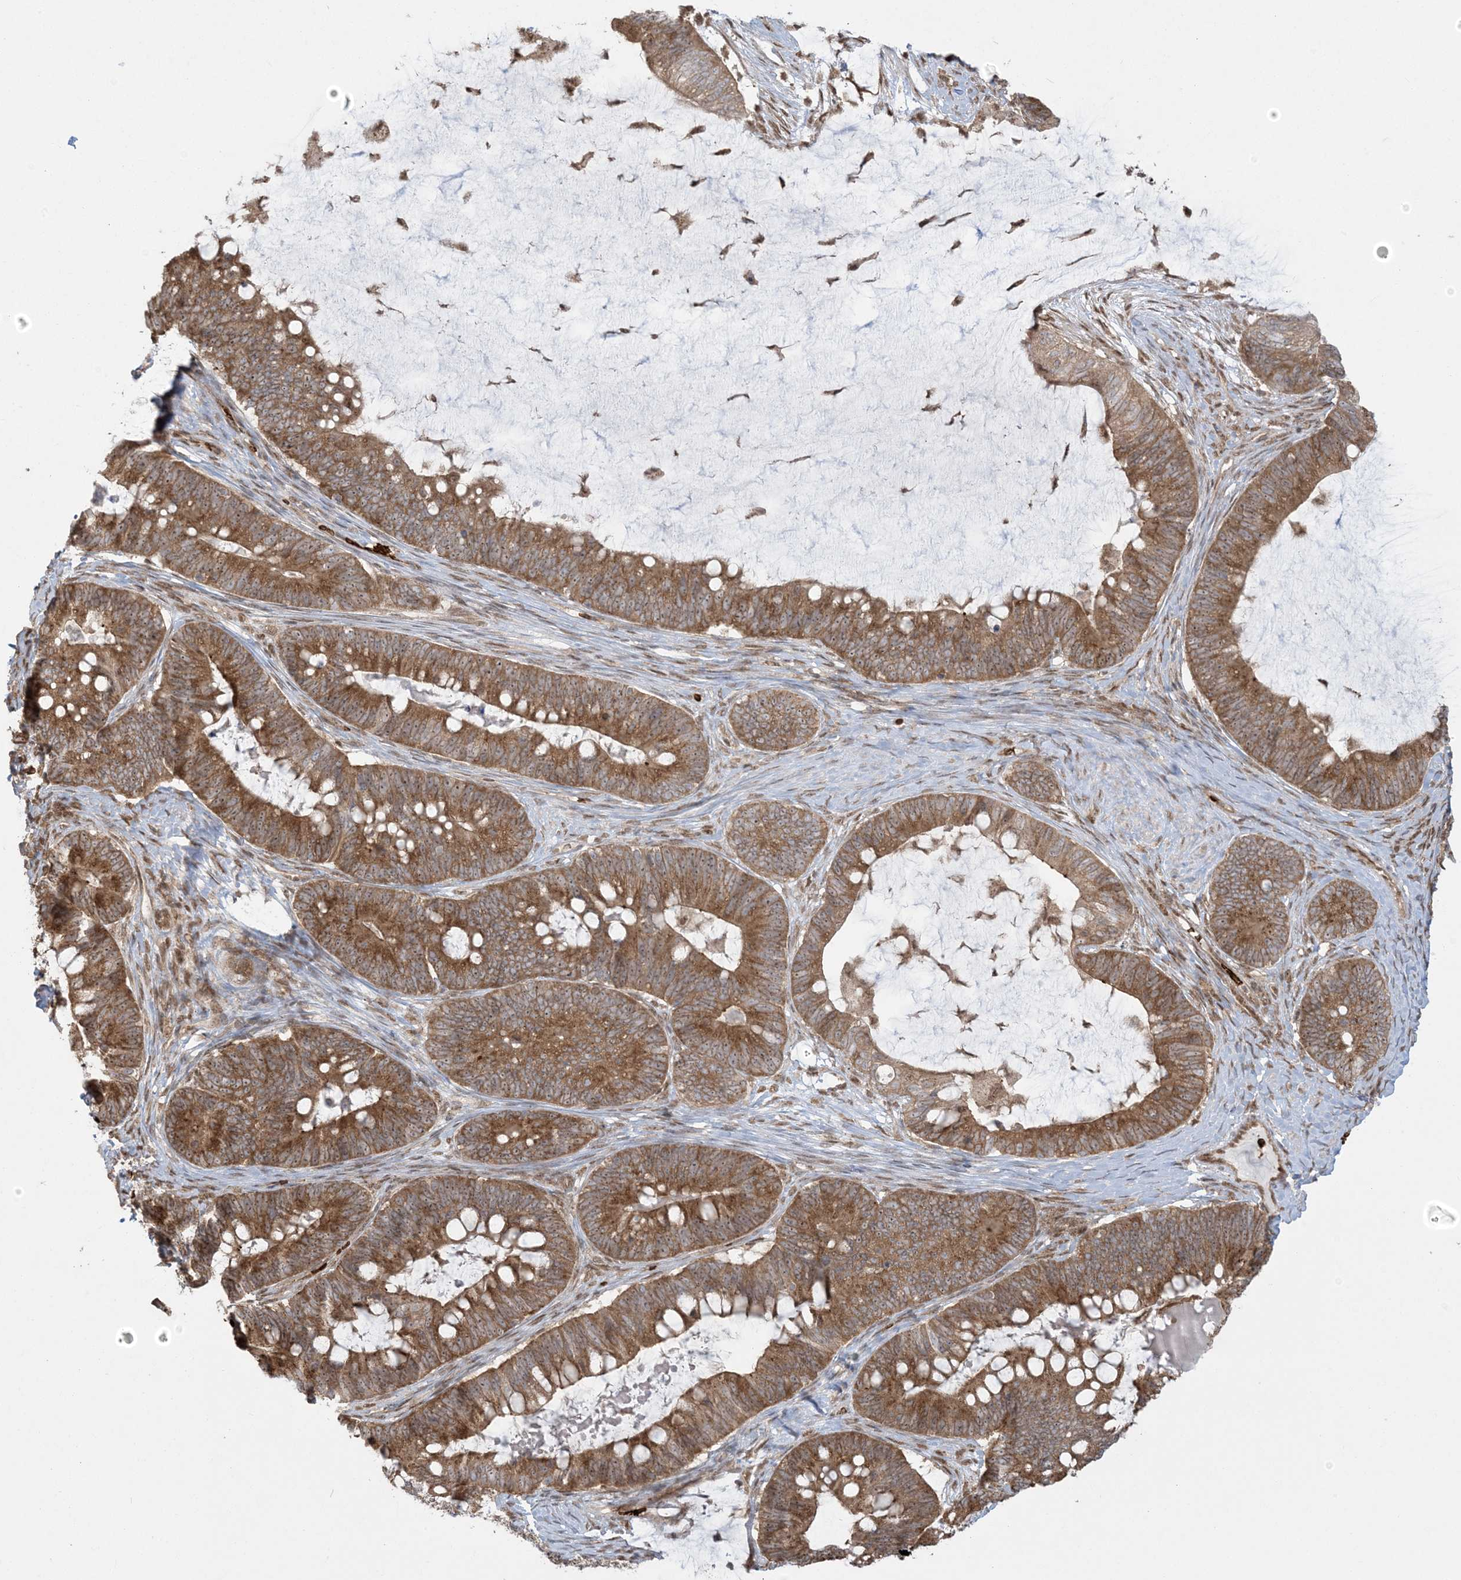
{"staining": {"intensity": "moderate", "quantity": ">75%", "location": "cytoplasmic/membranous"}, "tissue": "ovarian cancer", "cell_type": "Tumor cells", "image_type": "cancer", "snomed": [{"axis": "morphology", "description": "Cystadenocarcinoma, mucinous, NOS"}, {"axis": "topography", "description": "Ovary"}], "caption": "Human ovarian mucinous cystadenocarcinoma stained for a protein (brown) shows moderate cytoplasmic/membranous positive staining in about >75% of tumor cells.", "gene": "ABCF3", "patient": {"sex": "female", "age": 61}}